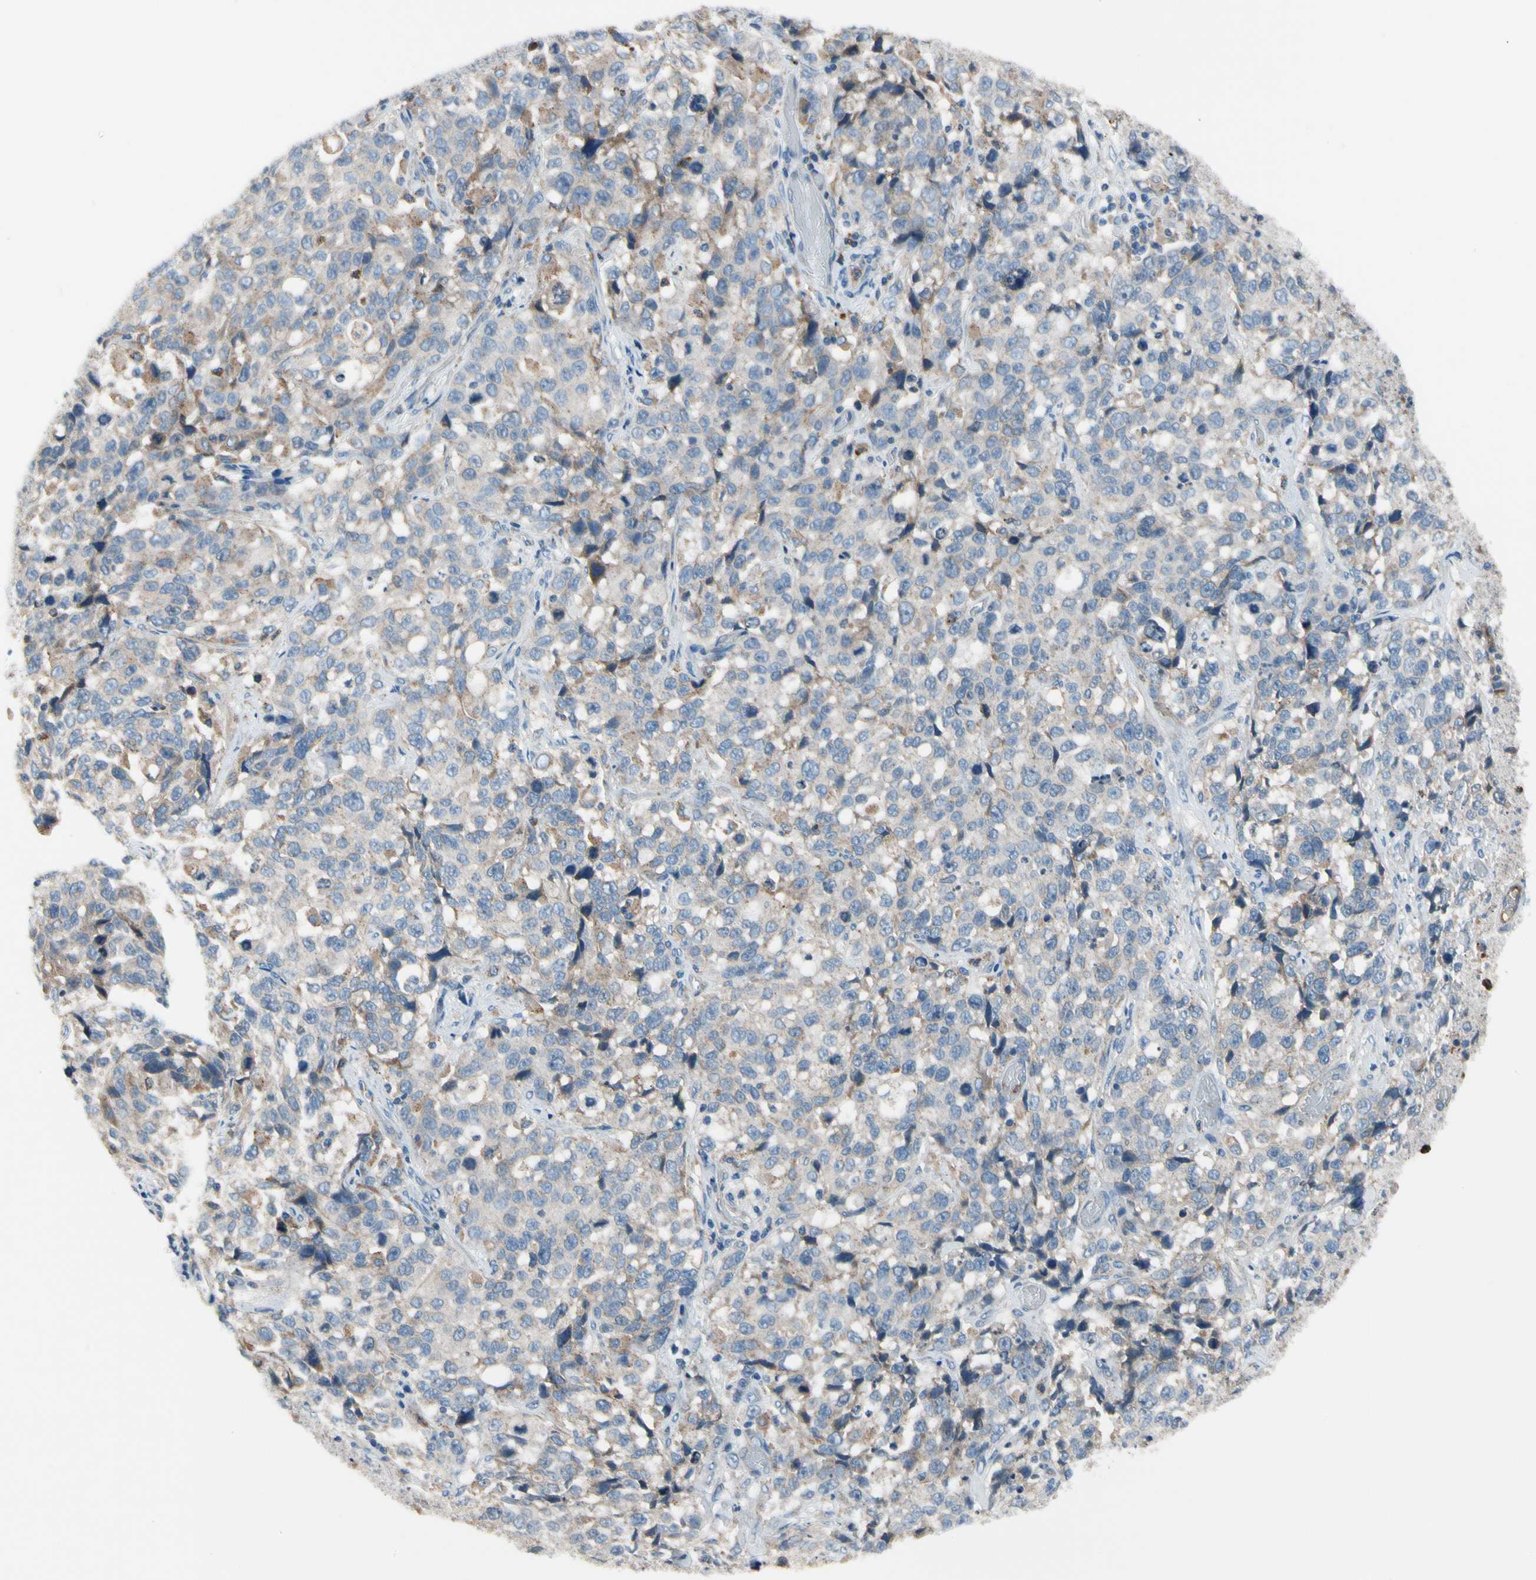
{"staining": {"intensity": "moderate", "quantity": "<25%", "location": "cytoplasmic/membranous"}, "tissue": "stomach cancer", "cell_type": "Tumor cells", "image_type": "cancer", "snomed": [{"axis": "morphology", "description": "Normal tissue, NOS"}, {"axis": "morphology", "description": "Adenocarcinoma, NOS"}, {"axis": "topography", "description": "Stomach"}], "caption": "This is a micrograph of IHC staining of stomach cancer, which shows moderate expression in the cytoplasmic/membranous of tumor cells.", "gene": "HJURP", "patient": {"sex": "male", "age": 48}}